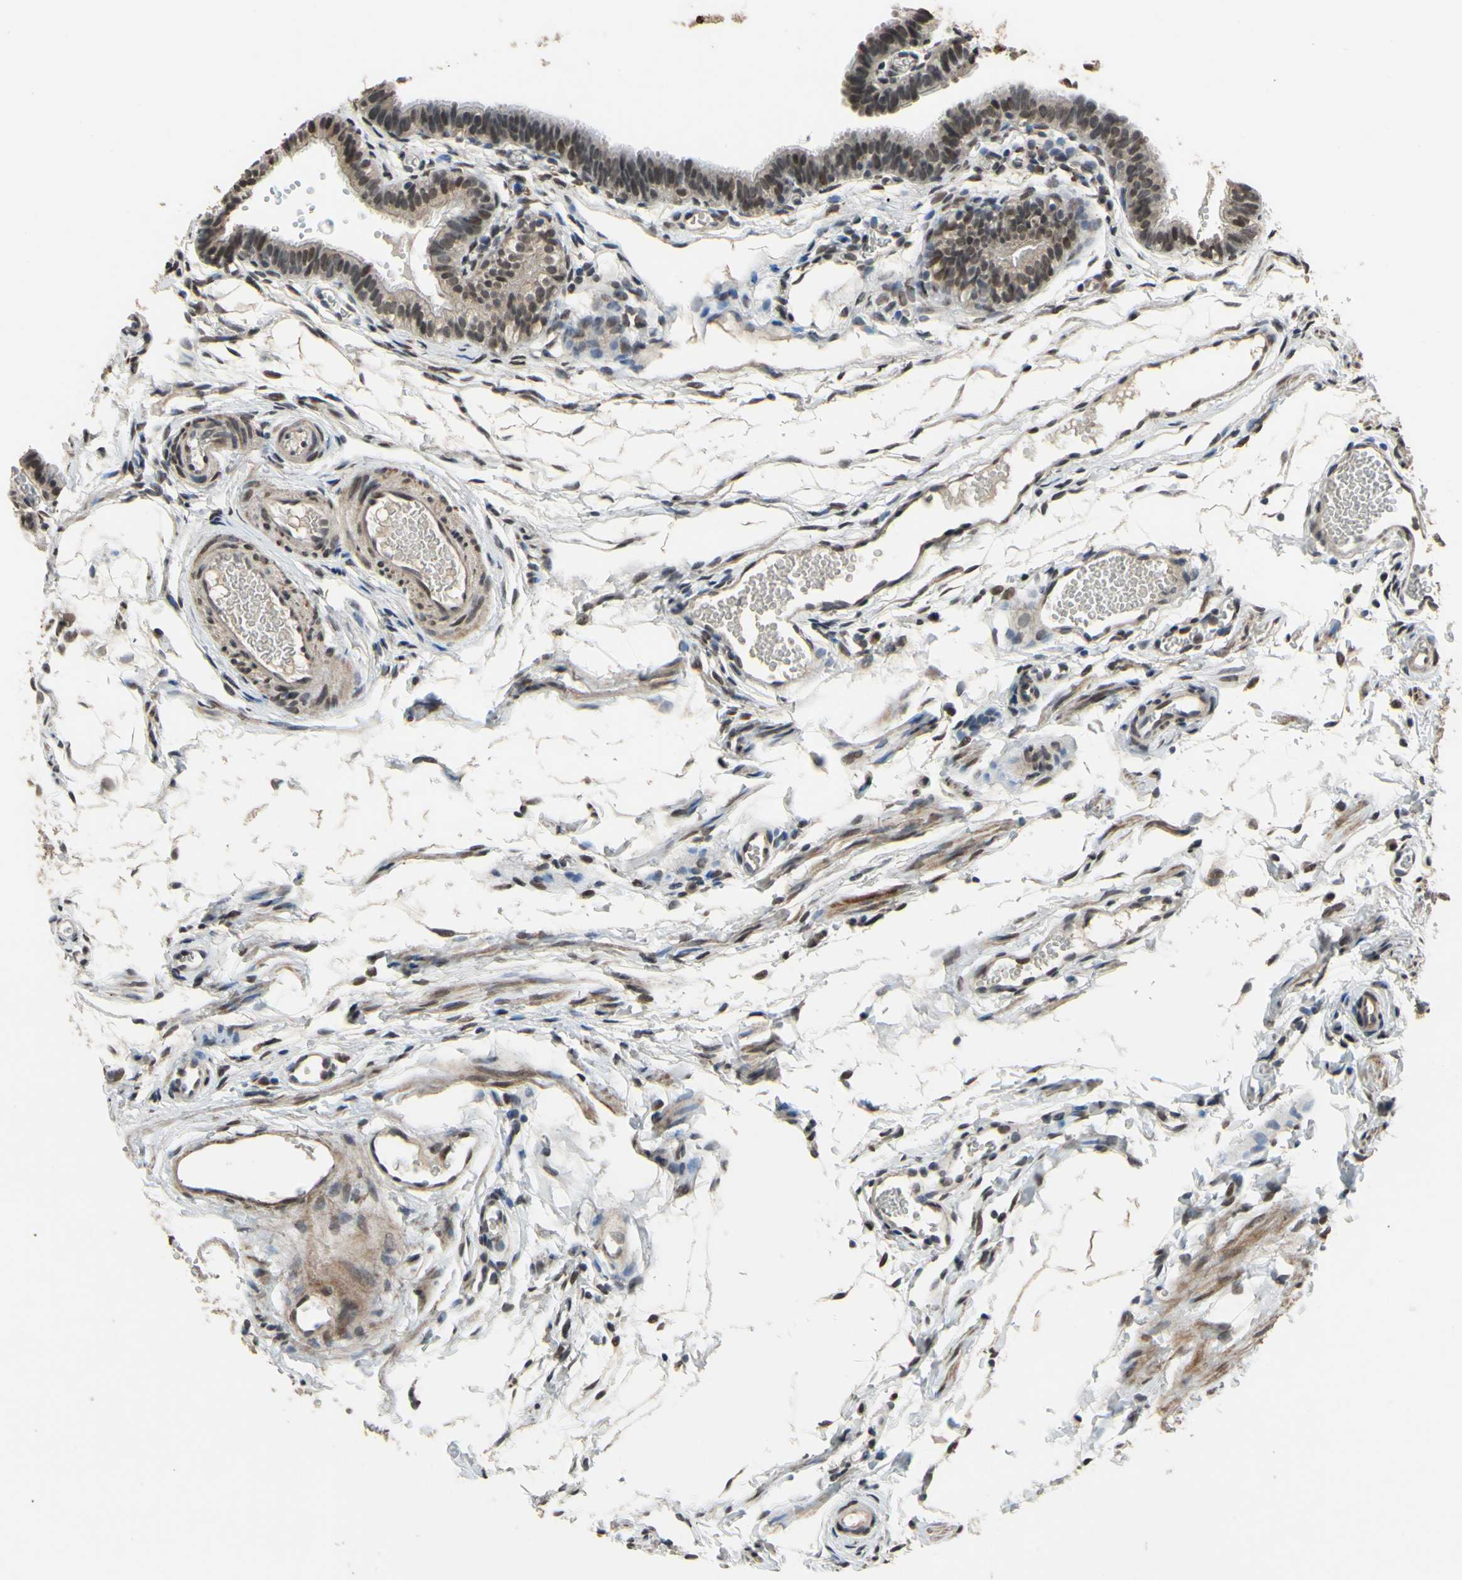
{"staining": {"intensity": "moderate", "quantity": "25%-75%", "location": "nuclear"}, "tissue": "fallopian tube", "cell_type": "Glandular cells", "image_type": "normal", "snomed": [{"axis": "morphology", "description": "Normal tissue, NOS"}, {"axis": "topography", "description": "Fallopian tube"}, {"axis": "topography", "description": "Placenta"}], "caption": "Protein staining of benign fallopian tube demonstrates moderate nuclear positivity in approximately 25%-75% of glandular cells. Immunohistochemistry (ihc) stains the protein in brown and the nuclei are stained blue.", "gene": "ZNF174", "patient": {"sex": "female", "age": 34}}